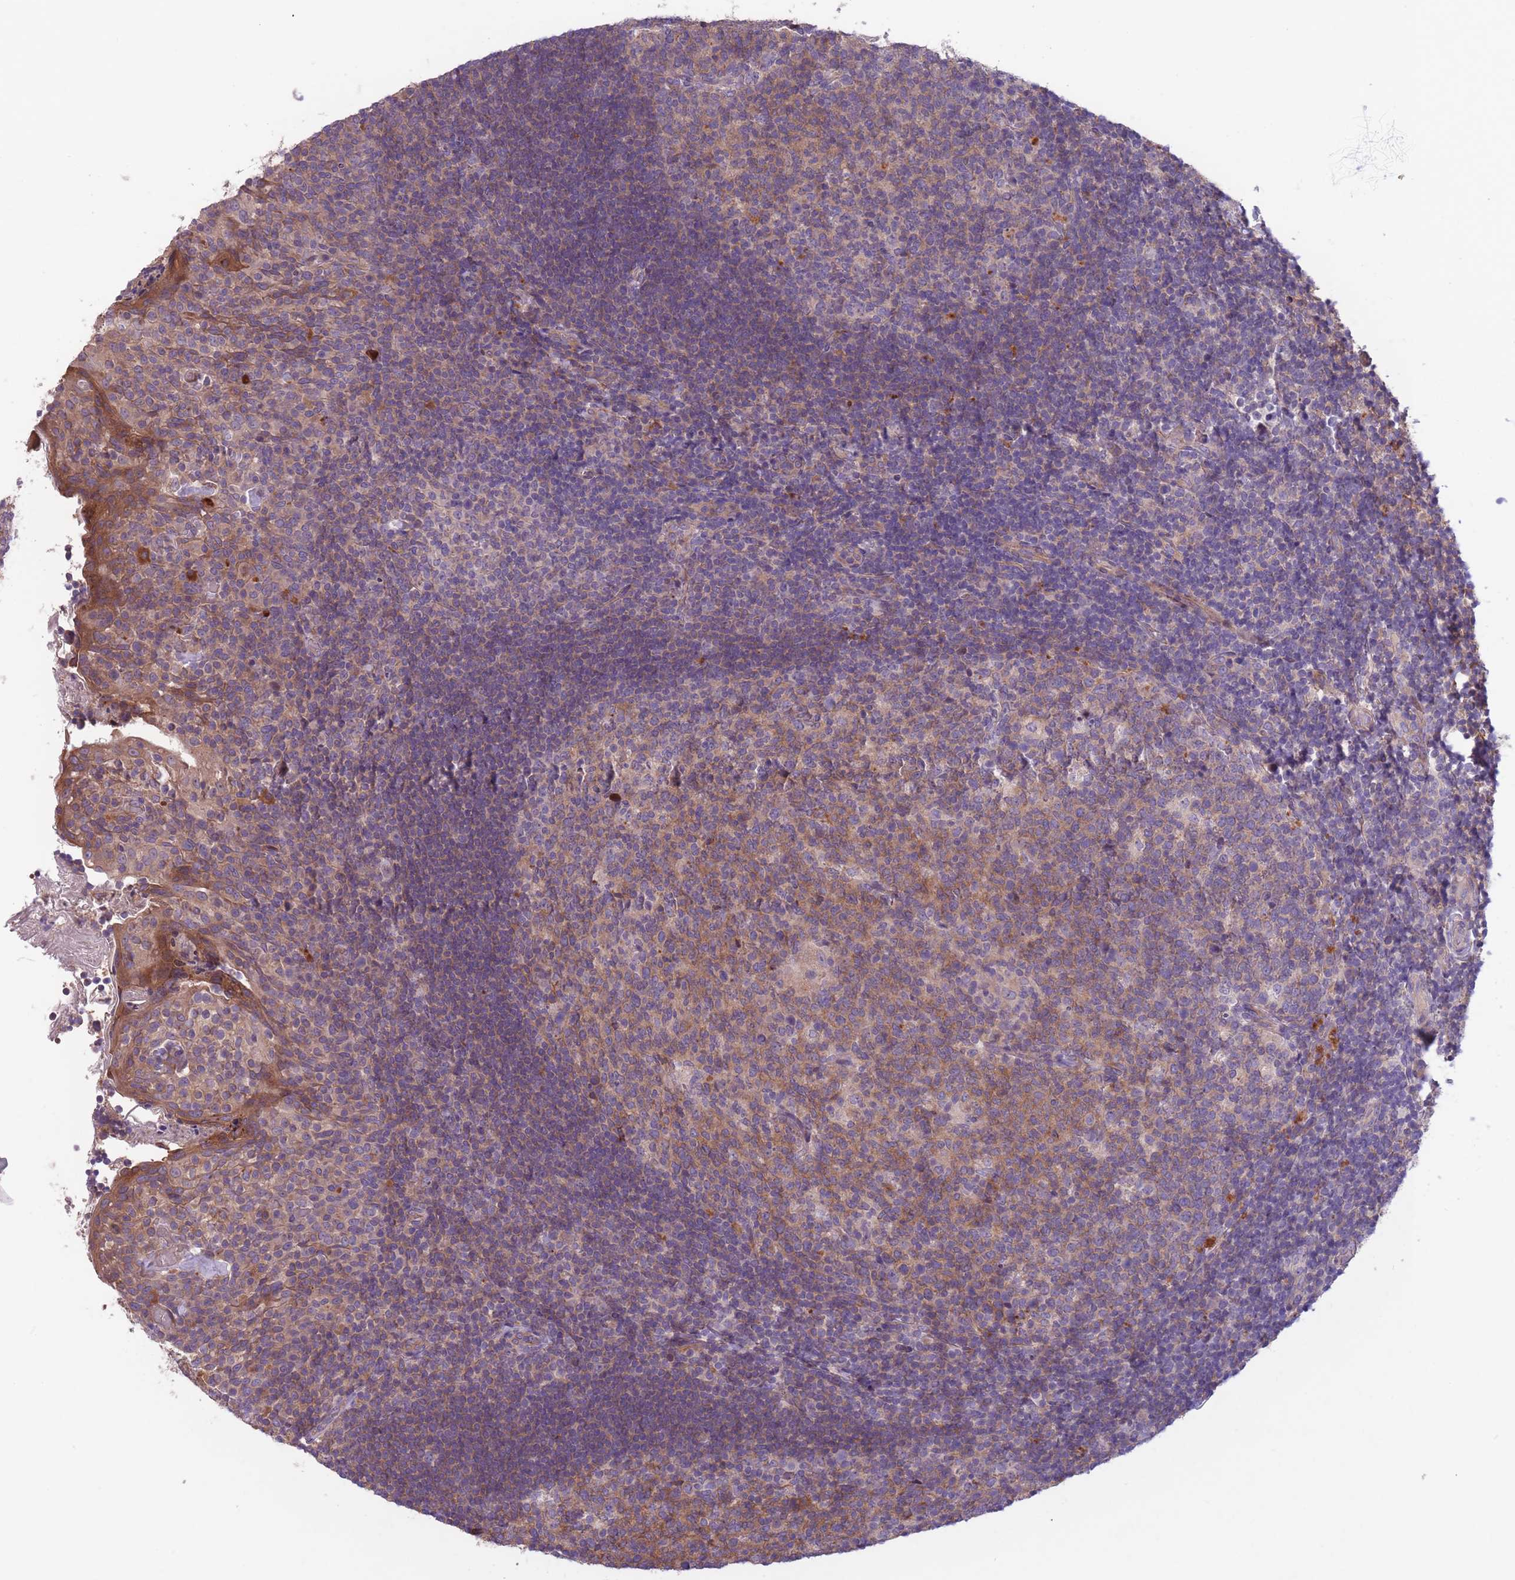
{"staining": {"intensity": "moderate", "quantity": "25%-75%", "location": "cytoplasmic/membranous"}, "tissue": "tonsil", "cell_type": "Germinal center cells", "image_type": "normal", "snomed": [{"axis": "morphology", "description": "Normal tissue, NOS"}, {"axis": "topography", "description": "Tonsil"}], "caption": "Germinal center cells display moderate cytoplasmic/membranous expression in approximately 25%-75% of cells in unremarkable tonsil.", "gene": "ITPKC", "patient": {"sex": "female", "age": 10}}